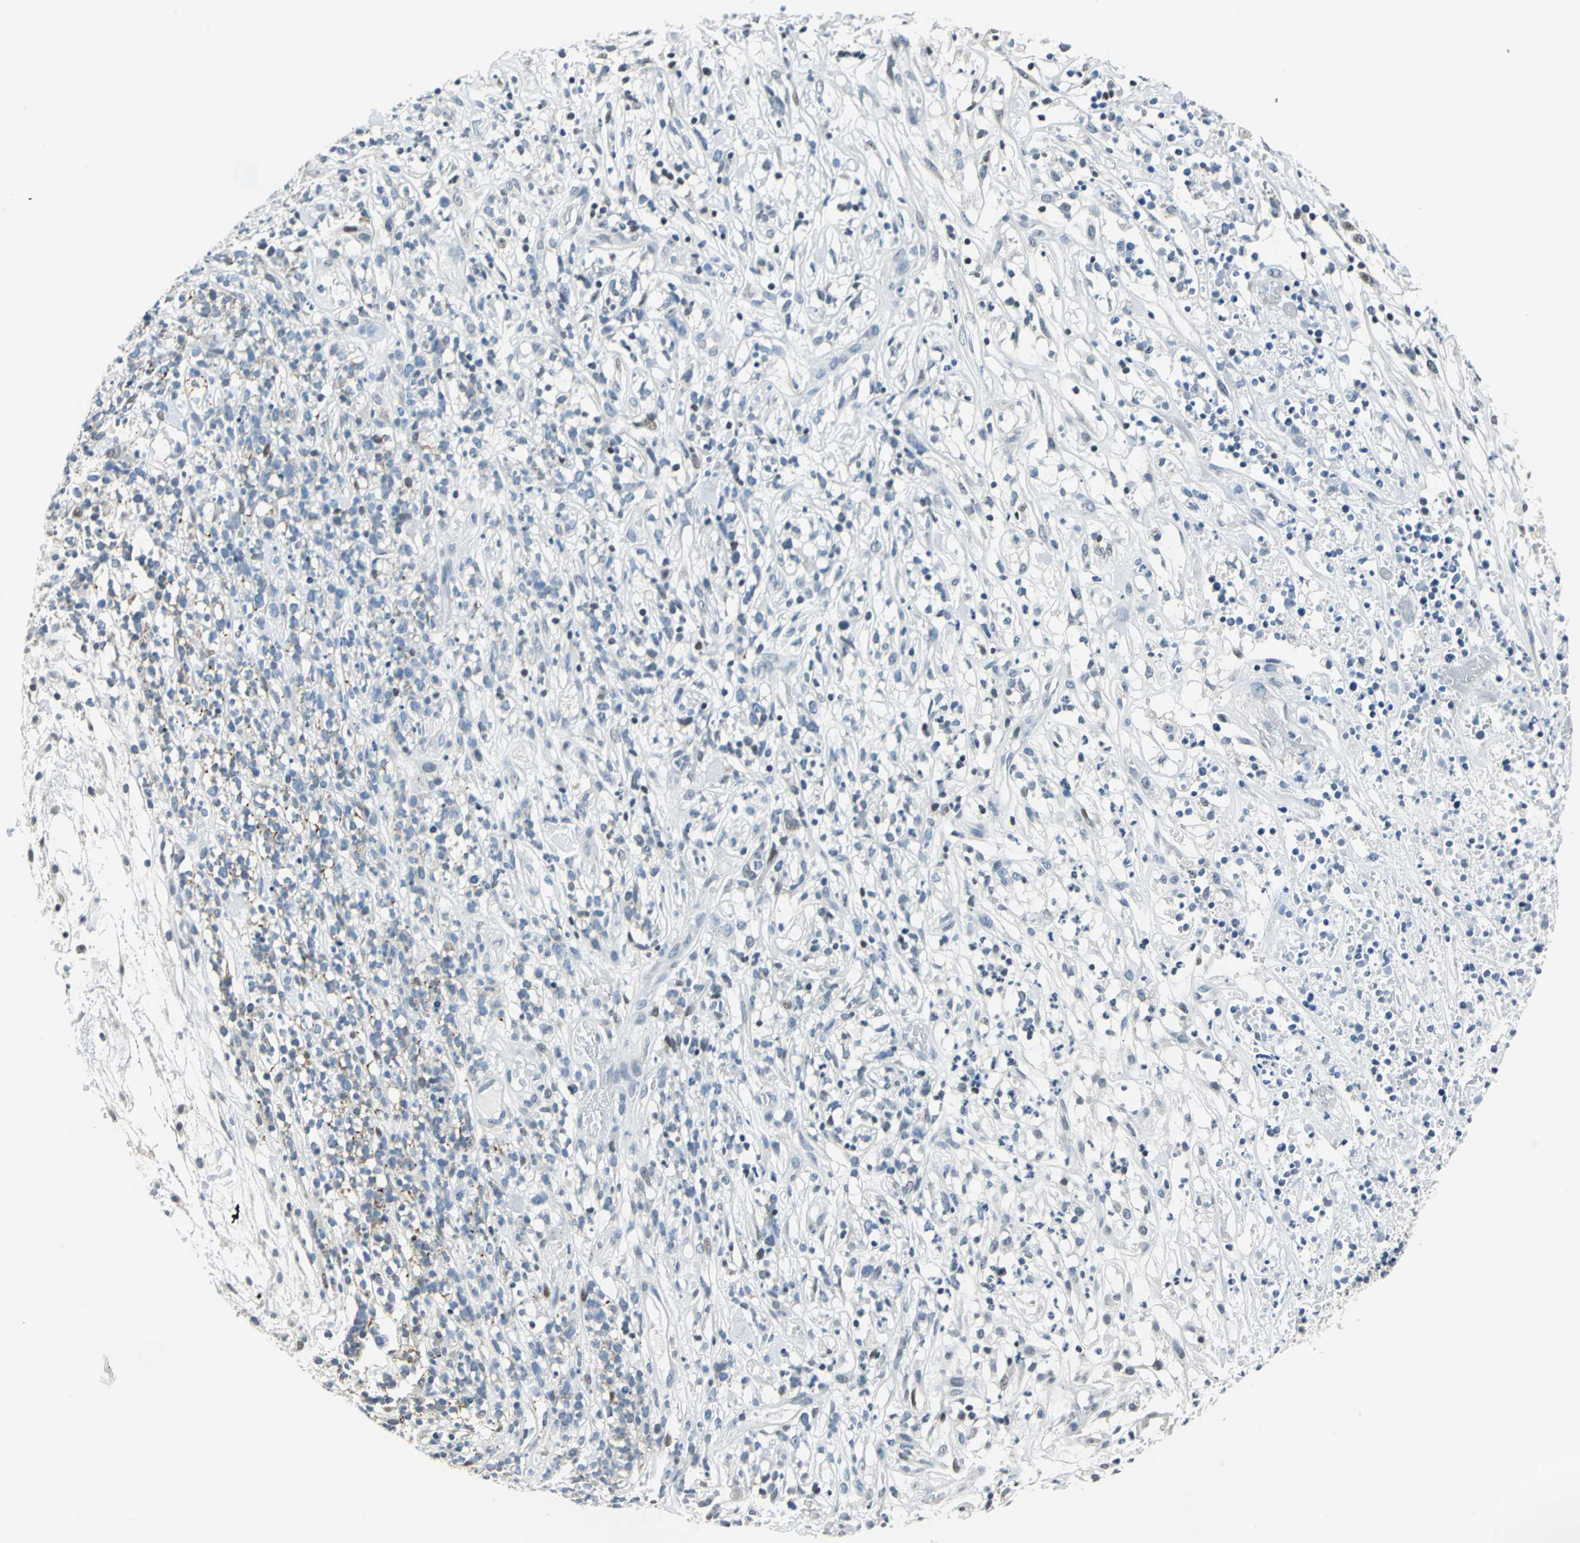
{"staining": {"intensity": "weak", "quantity": "<25%", "location": "cytoplasmic/membranous"}, "tissue": "lymphoma", "cell_type": "Tumor cells", "image_type": "cancer", "snomed": [{"axis": "morphology", "description": "Malignant lymphoma, non-Hodgkin's type, High grade"}, {"axis": "topography", "description": "Lymph node"}], "caption": "The micrograph reveals no staining of tumor cells in lymphoma. (DAB IHC, high magnification).", "gene": "HCFC2", "patient": {"sex": "female", "age": 73}}